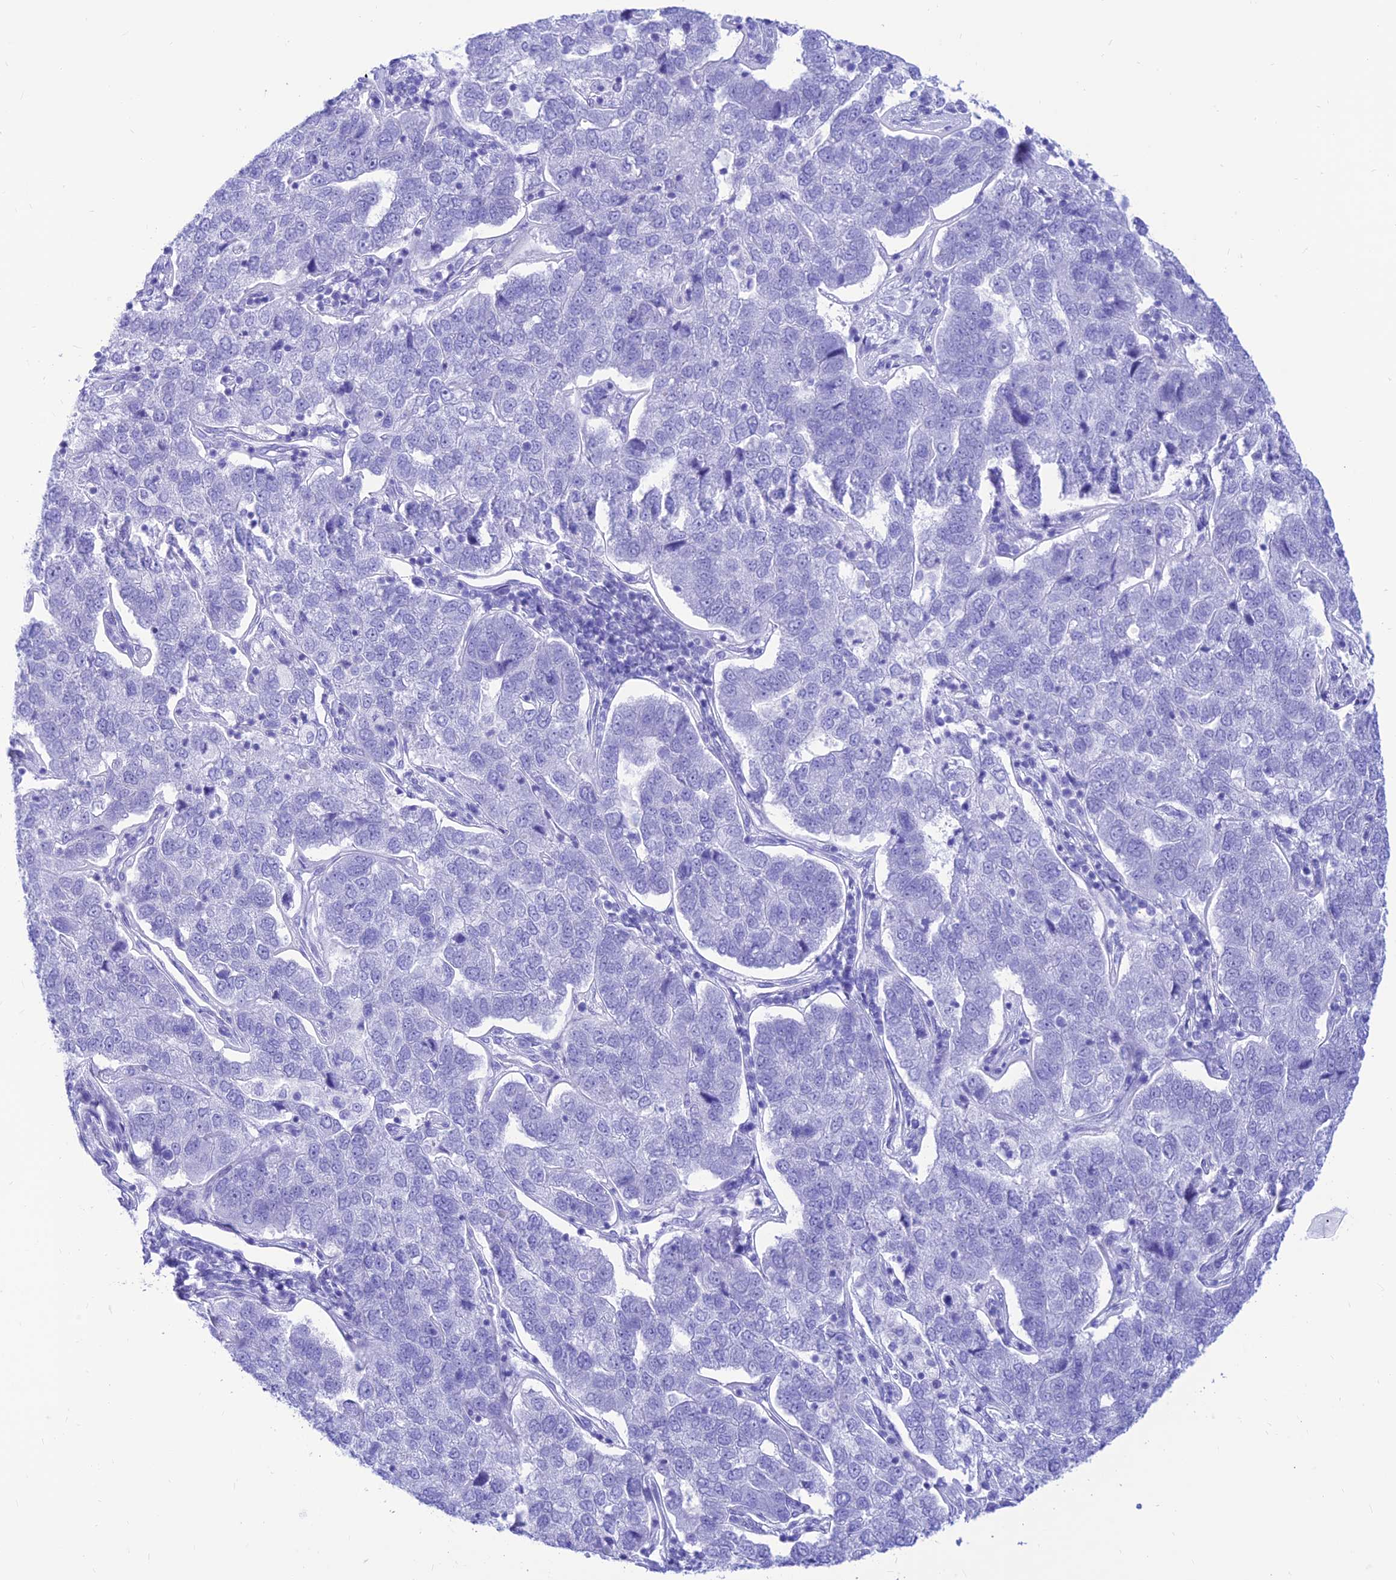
{"staining": {"intensity": "negative", "quantity": "none", "location": "none"}, "tissue": "pancreatic cancer", "cell_type": "Tumor cells", "image_type": "cancer", "snomed": [{"axis": "morphology", "description": "Adenocarcinoma, NOS"}, {"axis": "topography", "description": "Pancreas"}], "caption": "Tumor cells are negative for brown protein staining in pancreatic adenocarcinoma.", "gene": "PRNP", "patient": {"sex": "female", "age": 61}}